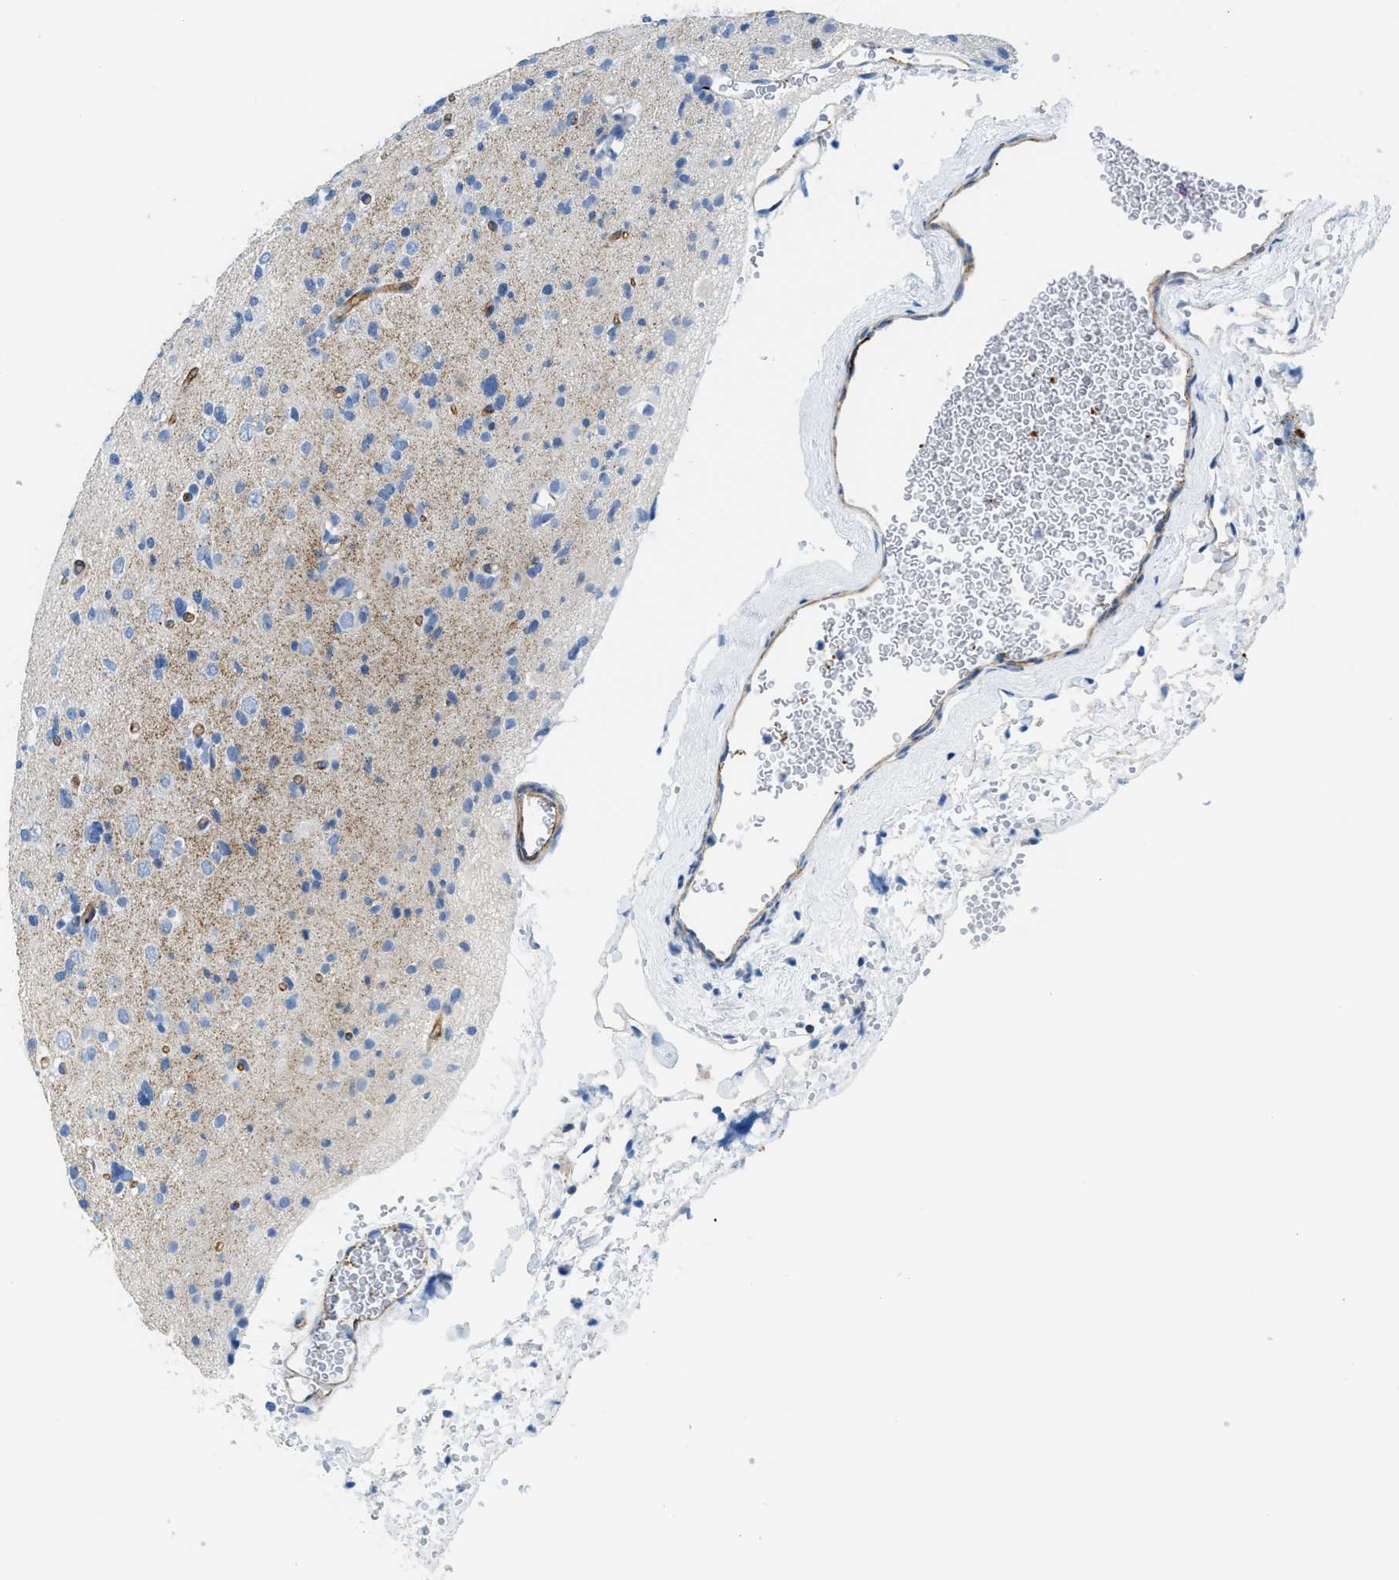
{"staining": {"intensity": "negative", "quantity": "none", "location": "none"}, "tissue": "glioma", "cell_type": "Tumor cells", "image_type": "cancer", "snomed": [{"axis": "morphology", "description": "Glioma, malignant, Low grade"}, {"axis": "topography", "description": "Brain"}], "caption": "This is an immunohistochemistry image of glioma. There is no positivity in tumor cells.", "gene": "CUTA", "patient": {"sex": "female", "age": 22}}